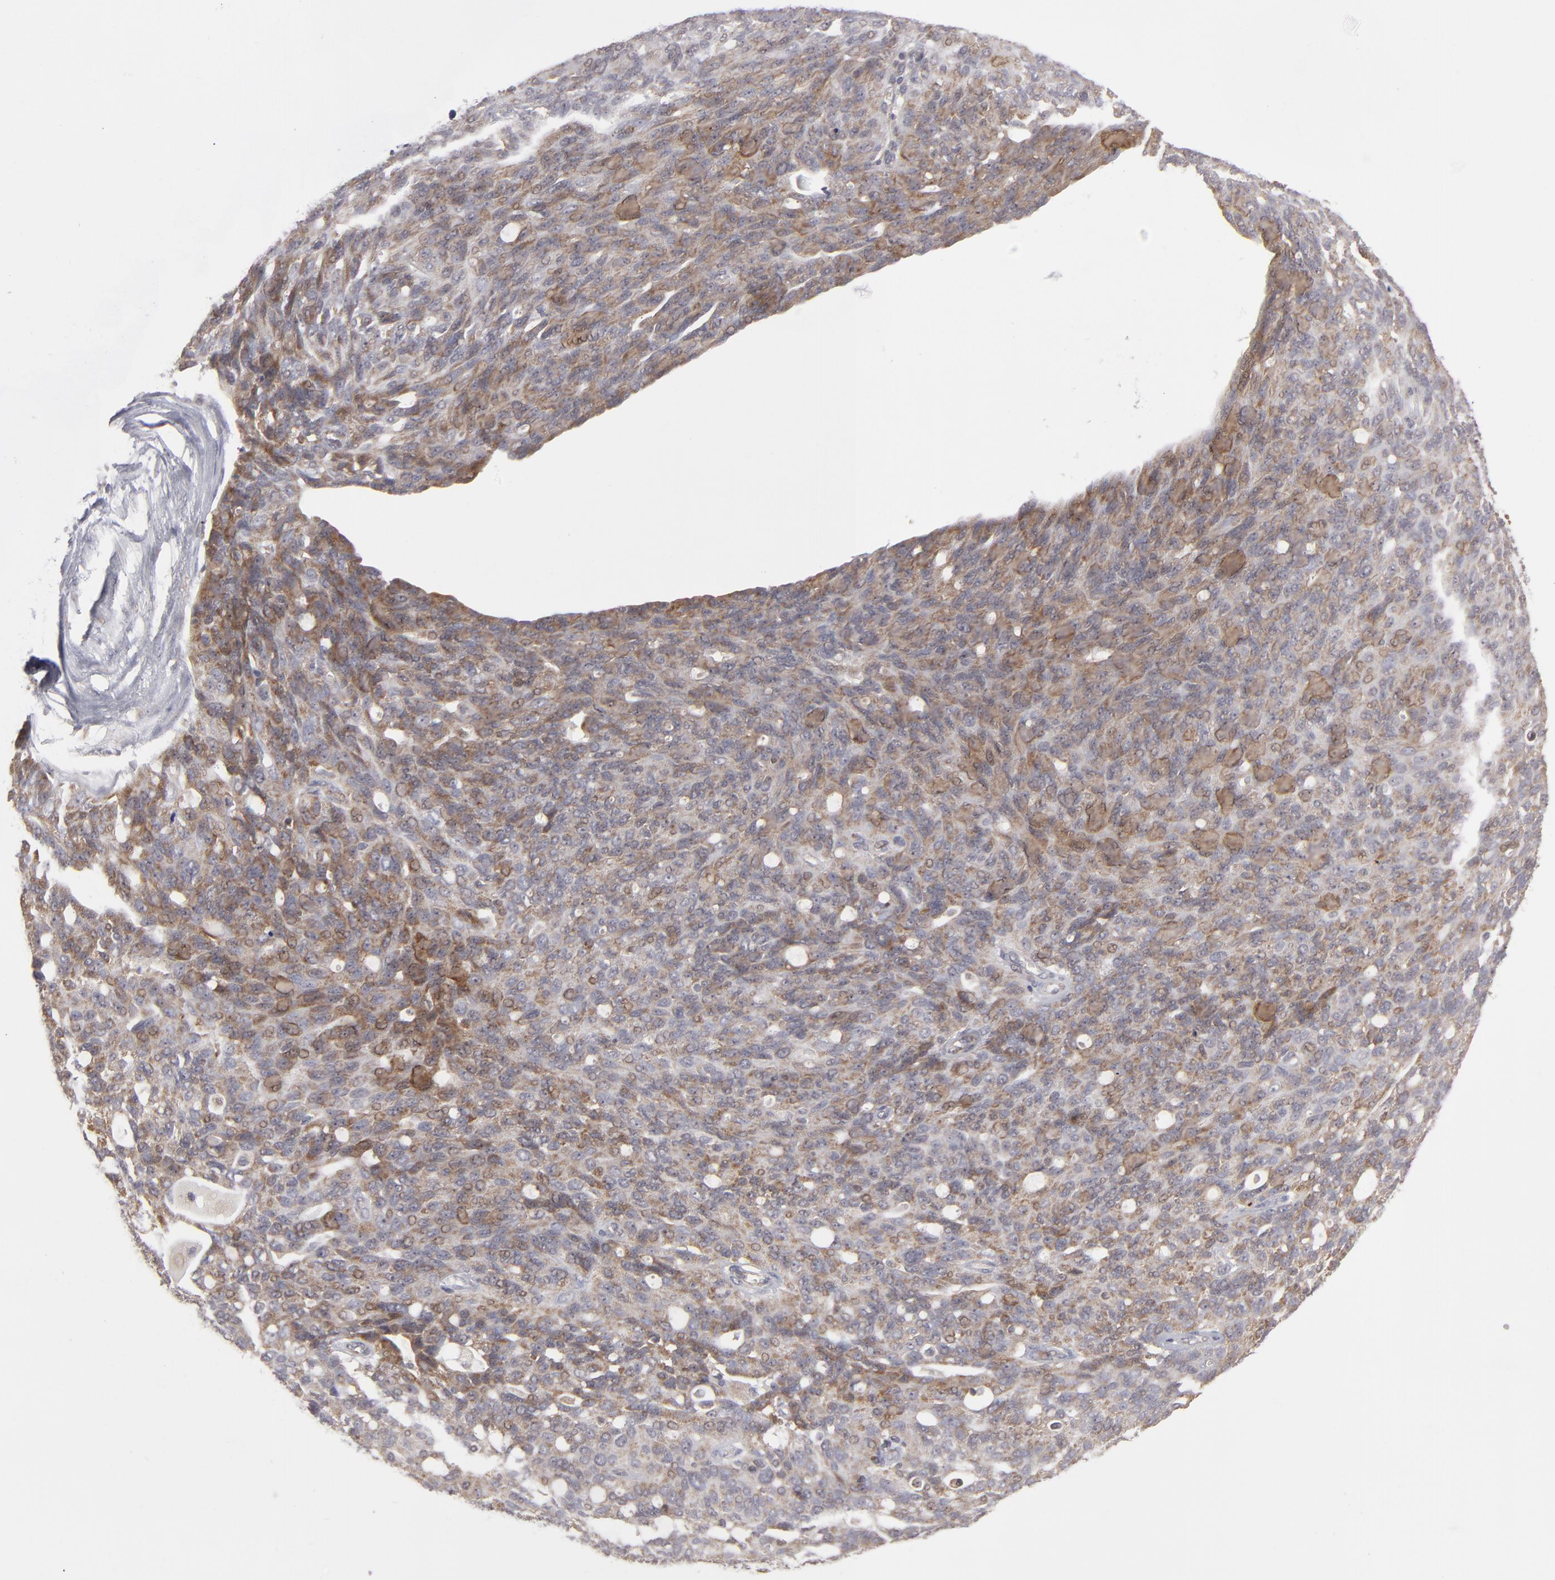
{"staining": {"intensity": "moderate", "quantity": ">75%", "location": "cytoplasmic/membranous"}, "tissue": "ovarian cancer", "cell_type": "Tumor cells", "image_type": "cancer", "snomed": [{"axis": "morphology", "description": "Carcinoma, endometroid"}, {"axis": "topography", "description": "Ovary"}], "caption": "Protein staining of ovarian cancer (endometroid carcinoma) tissue demonstrates moderate cytoplasmic/membranous expression in about >75% of tumor cells.", "gene": "GLCCI1", "patient": {"sex": "female", "age": 60}}